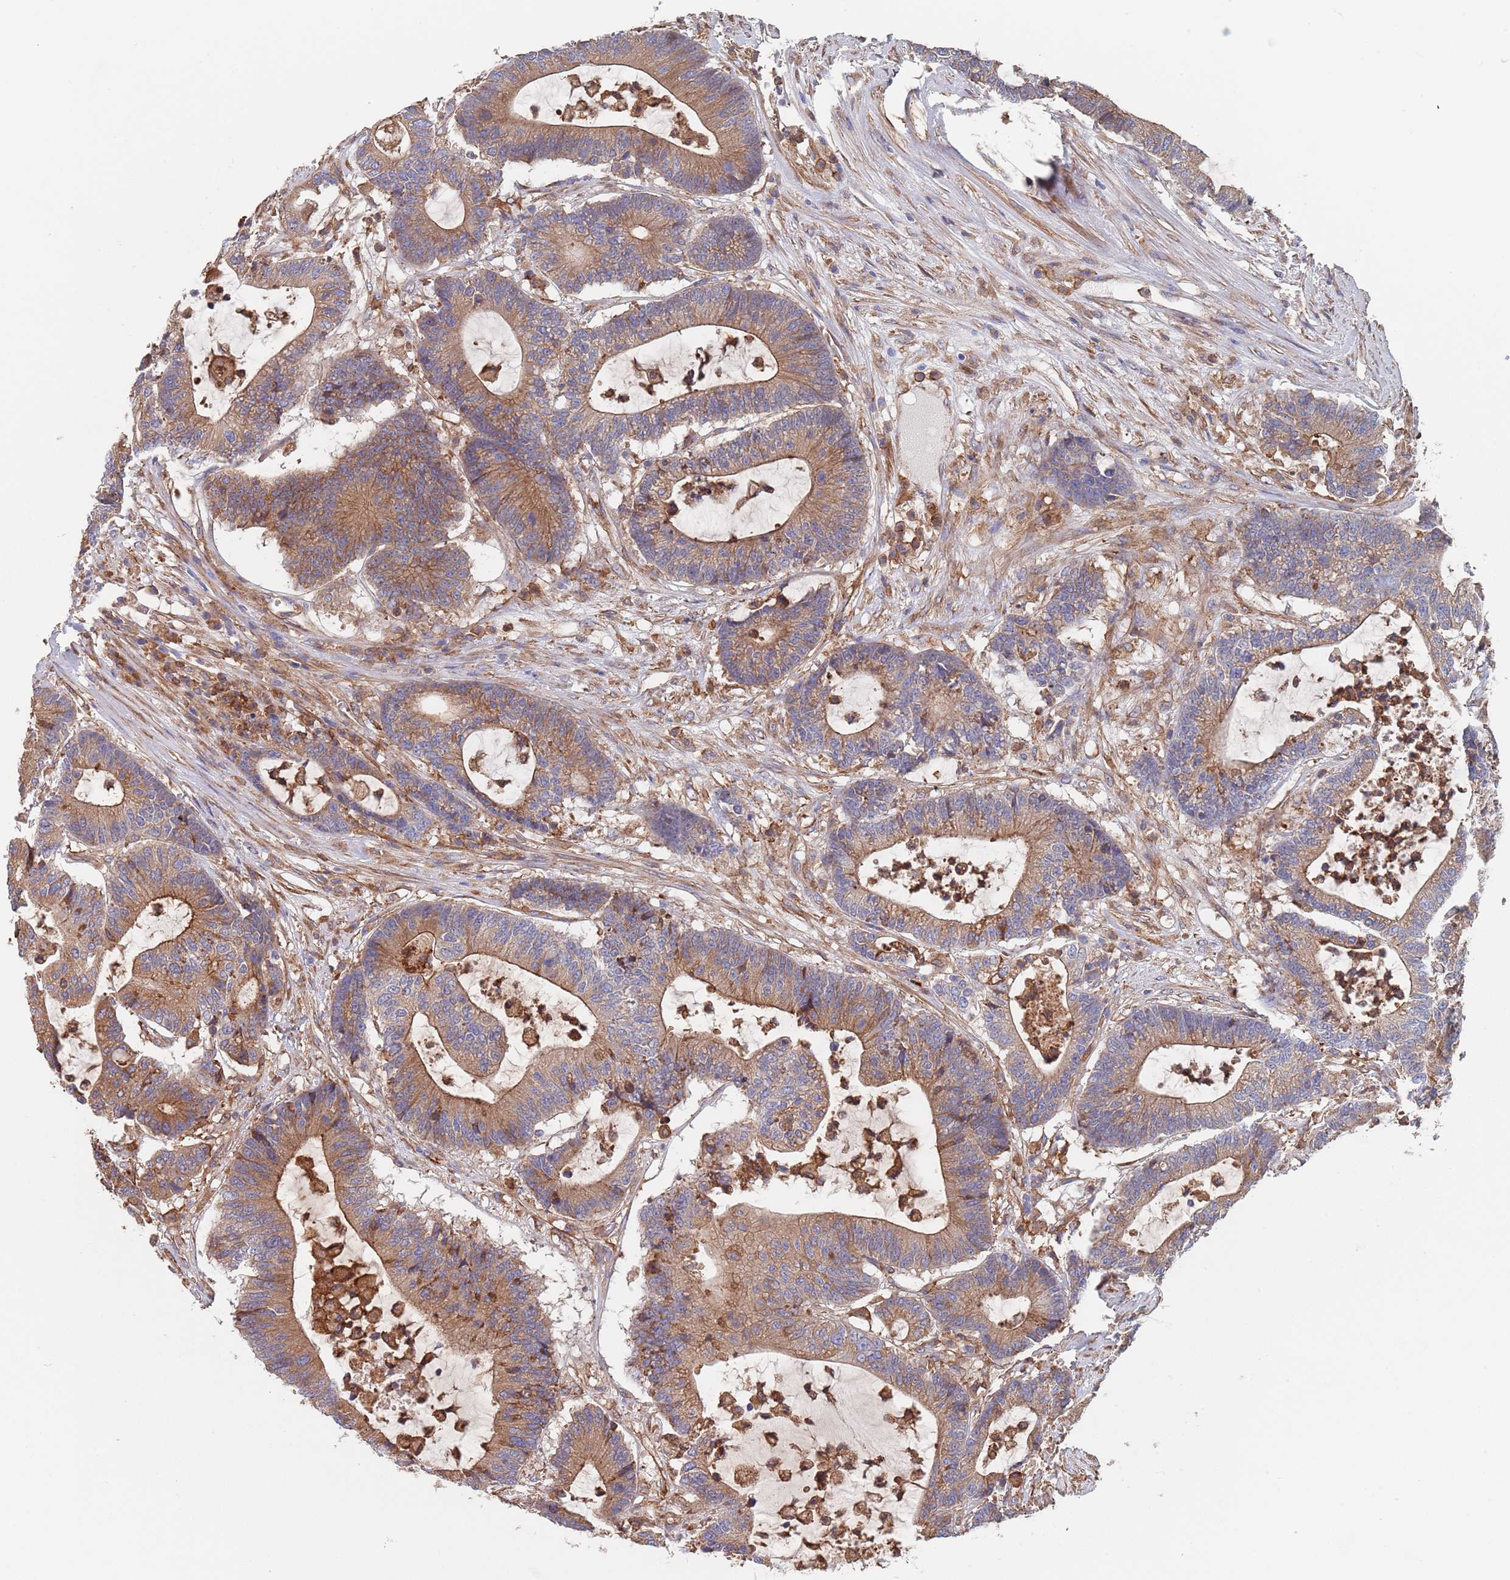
{"staining": {"intensity": "moderate", "quantity": ">75%", "location": "cytoplasmic/membranous"}, "tissue": "colorectal cancer", "cell_type": "Tumor cells", "image_type": "cancer", "snomed": [{"axis": "morphology", "description": "Adenocarcinoma, NOS"}, {"axis": "topography", "description": "Colon"}], "caption": "A brown stain labels moderate cytoplasmic/membranous expression of a protein in human colorectal cancer tumor cells. (Brightfield microscopy of DAB IHC at high magnification).", "gene": "DCUN1D3", "patient": {"sex": "female", "age": 84}}